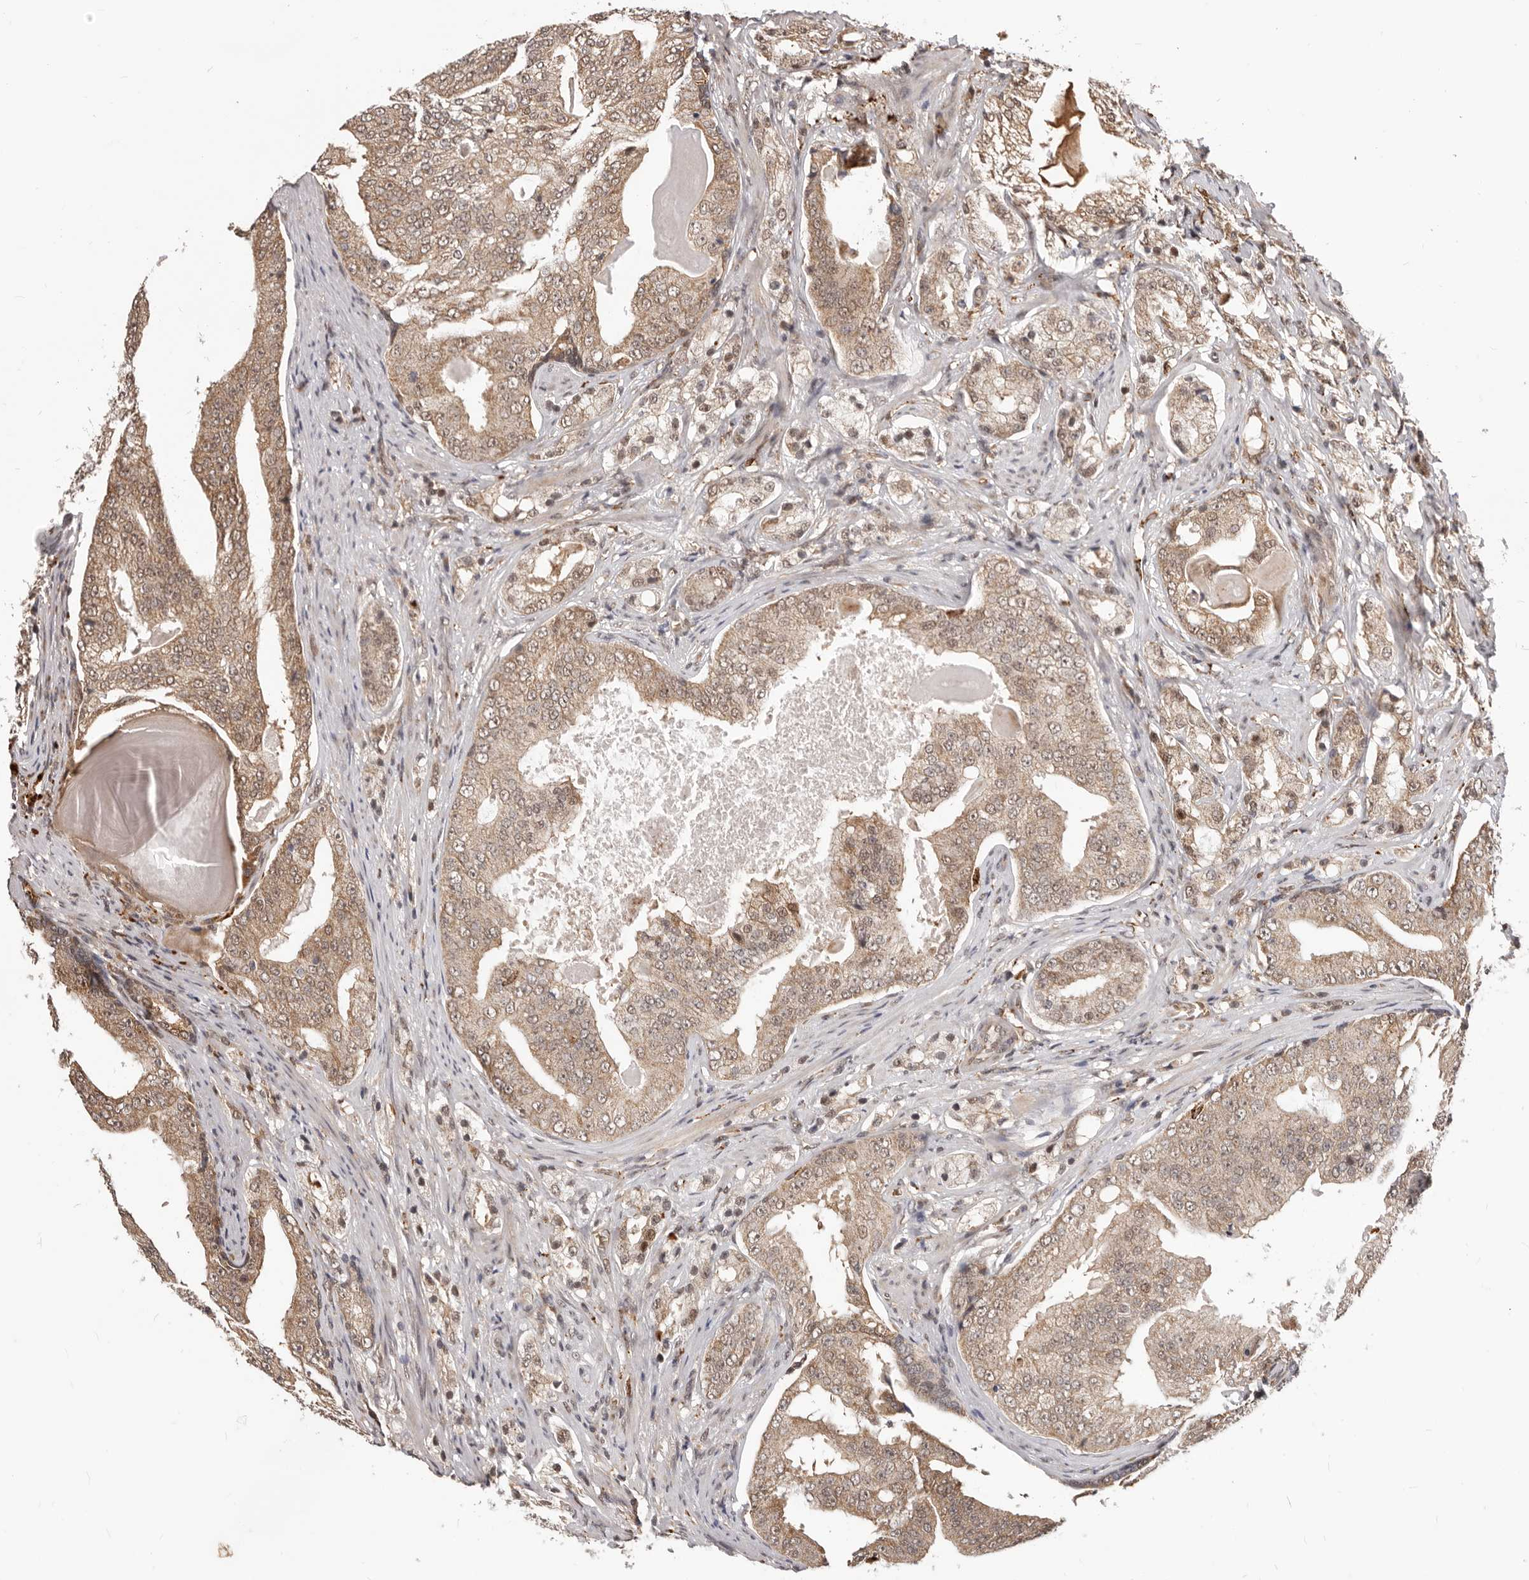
{"staining": {"intensity": "weak", "quantity": ">75%", "location": "cytoplasmic/membranous"}, "tissue": "prostate cancer", "cell_type": "Tumor cells", "image_type": "cancer", "snomed": [{"axis": "morphology", "description": "Adenocarcinoma, High grade"}, {"axis": "topography", "description": "Prostate"}], "caption": "Adenocarcinoma (high-grade) (prostate) stained with immunohistochemistry displays weak cytoplasmic/membranous expression in approximately >75% of tumor cells. Nuclei are stained in blue.", "gene": "NCOA3", "patient": {"sex": "male", "age": 68}}